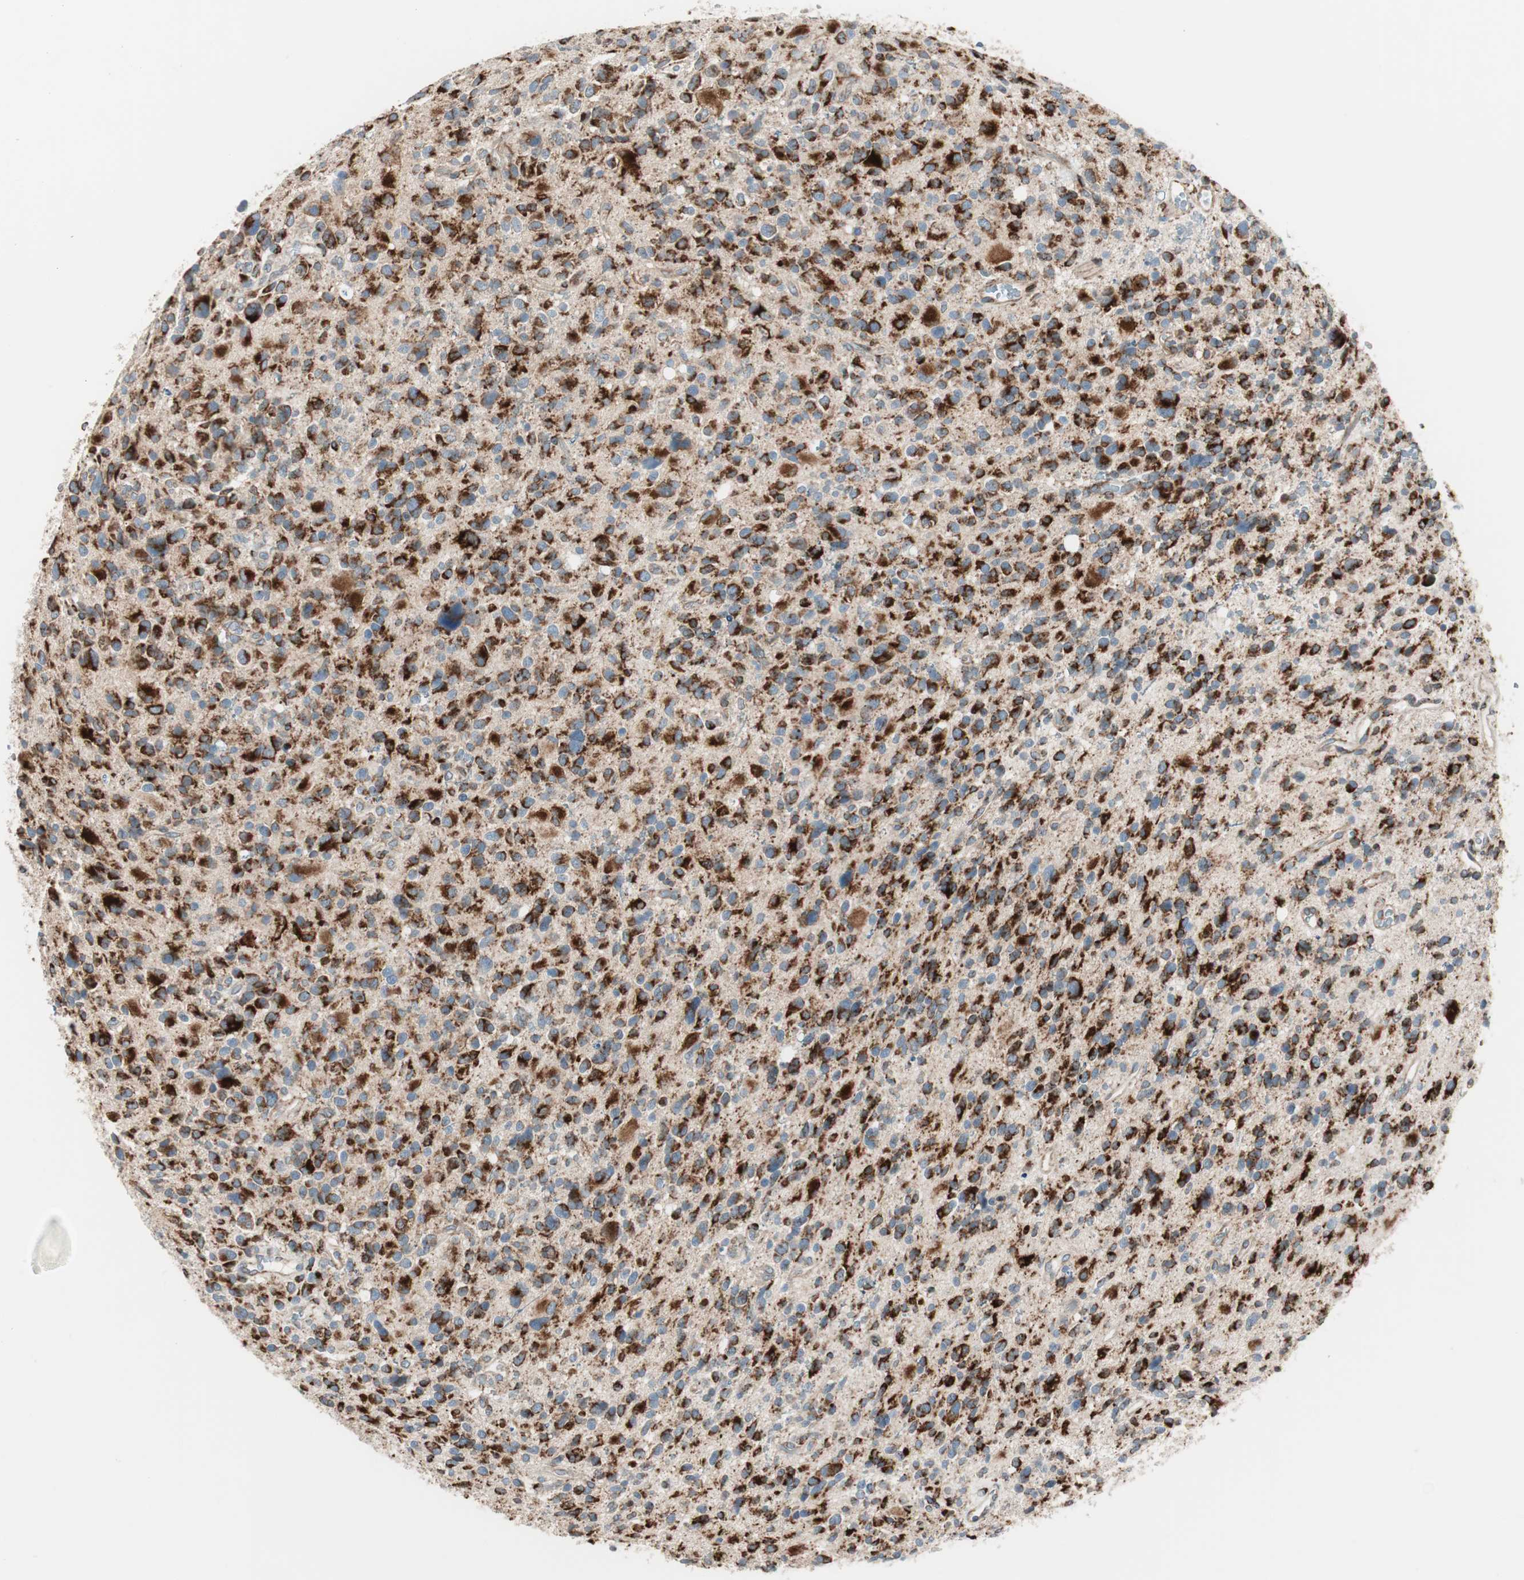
{"staining": {"intensity": "strong", "quantity": ">75%", "location": "cytoplasmic/membranous"}, "tissue": "glioma", "cell_type": "Tumor cells", "image_type": "cancer", "snomed": [{"axis": "morphology", "description": "Glioma, malignant, High grade"}, {"axis": "topography", "description": "Brain"}], "caption": "Immunohistochemistry of human high-grade glioma (malignant) demonstrates high levels of strong cytoplasmic/membranous expression in approximately >75% of tumor cells.", "gene": "P4HTM", "patient": {"sex": "male", "age": 48}}